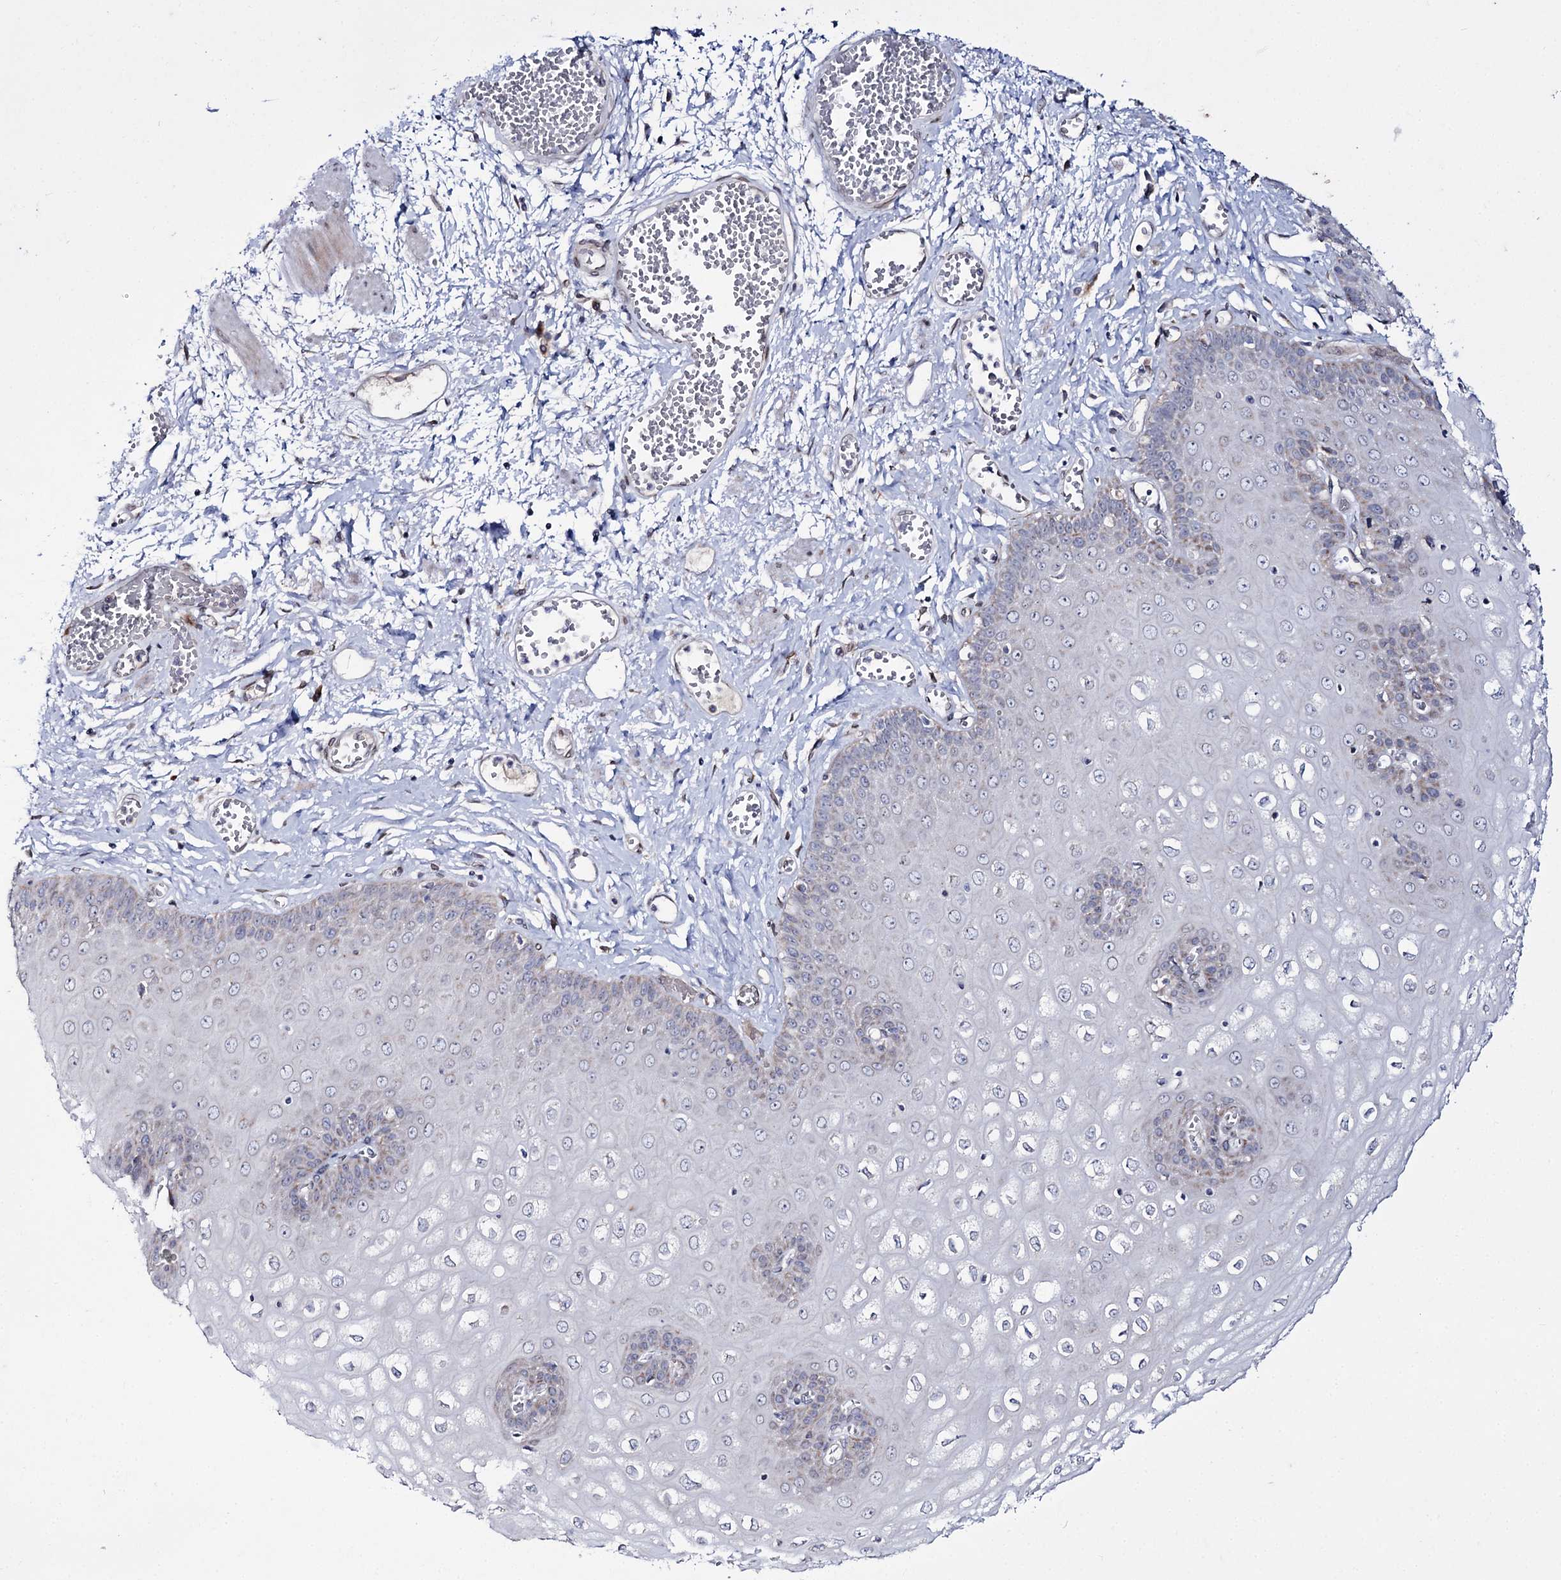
{"staining": {"intensity": "weak", "quantity": "25%-75%", "location": "cytoplasmic/membranous"}, "tissue": "esophagus", "cell_type": "Squamous epithelial cells", "image_type": "normal", "snomed": [{"axis": "morphology", "description": "Normal tissue, NOS"}, {"axis": "topography", "description": "Esophagus"}], "caption": "Normal esophagus displays weak cytoplasmic/membranous staining in about 25%-75% of squamous epithelial cells, visualized by immunohistochemistry.", "gene": "C11orf80", "patient": {"sex": "male", "age": 60}}